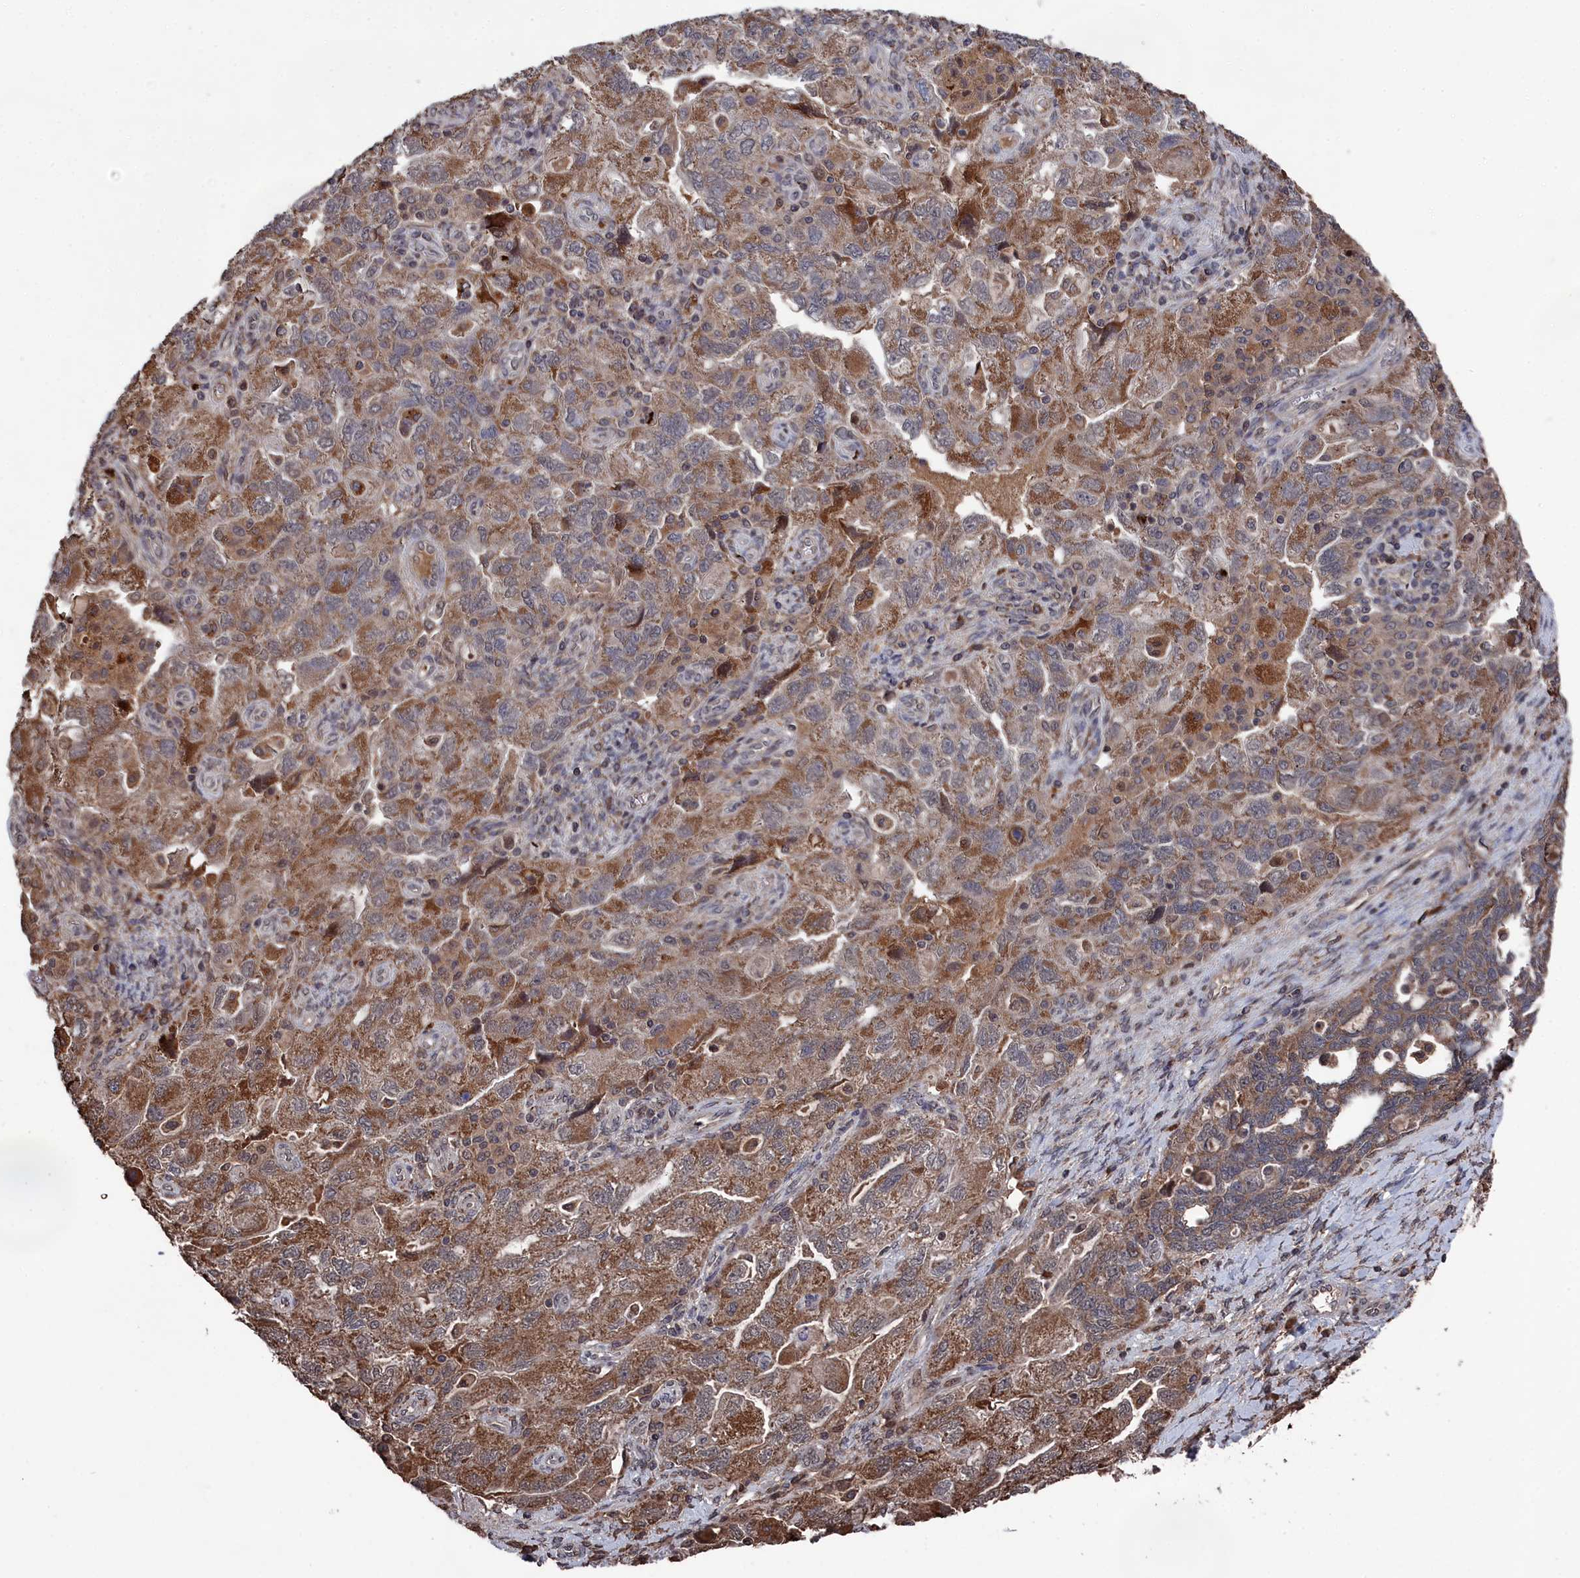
{"staining": {"intensity": "moderate", "quantity": "25%-75%", "location": "cytoplasmic/membranous"}, "tissue": "ovarian cancer", "cell_type": "Tumor cells", "image_type": "cancer", "snomed": [{"axis": "morphology", "description": "Carcinoma, endometroid"}, {"axis": "topography", "description": "Ovary"}], "caption": "This image exhibits IHC staining of human endometroid carcinoma (ovarian), with medium moderate cytoplasmic/membranous positivity in approximately 25%-75% of tumor cells.", "gene": "CEACAM21", "patient": {"sex": "female", "age": 51}}